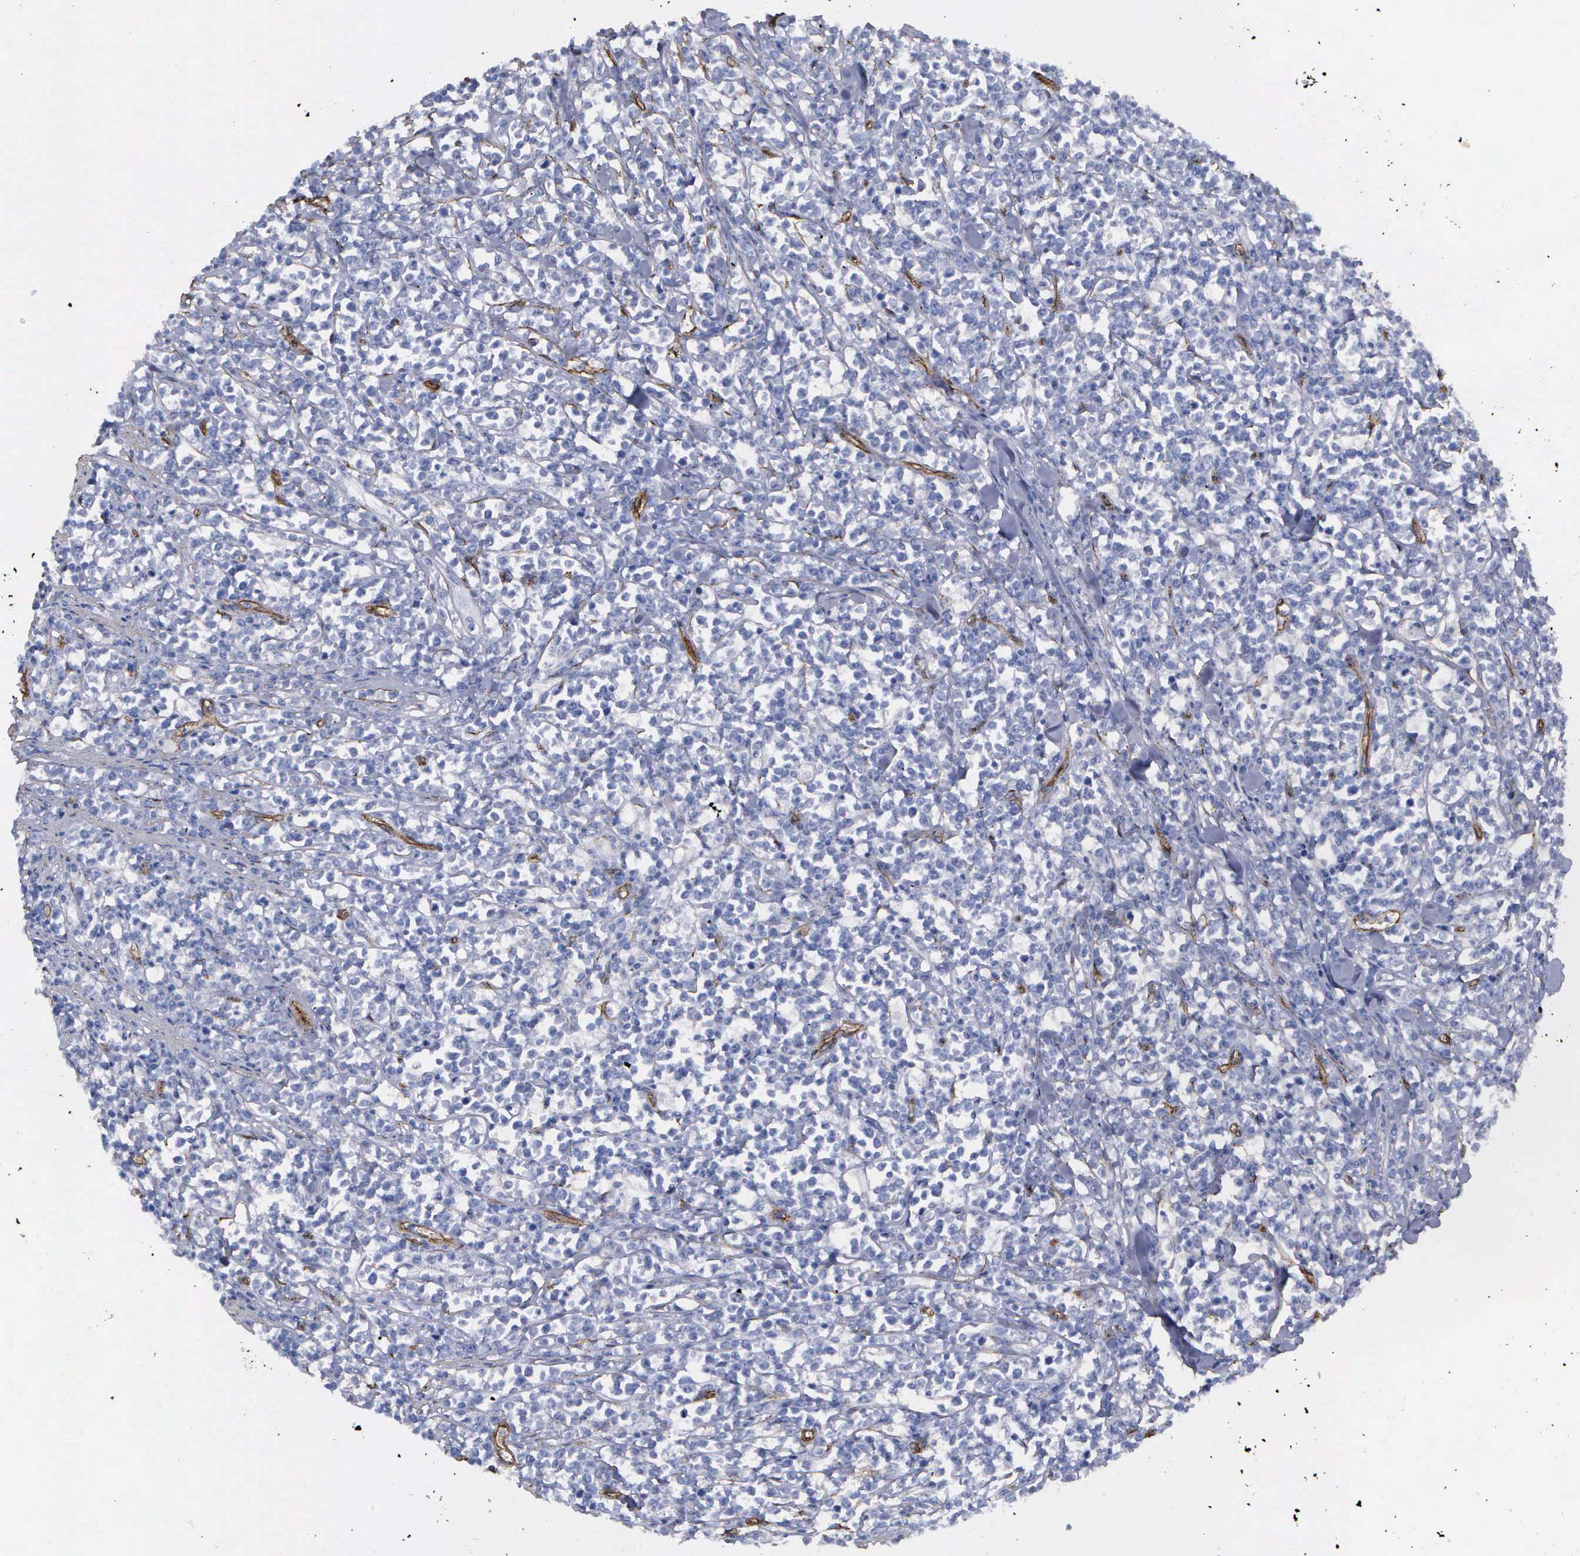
{"staining": {"intensity": "negative", "quantity": "none", "location": "none"}, "tissue": "lymphoma", "cell_type": "Tumor cells", "image_type": "cancer", "snomed": [{"axis": "morphology", "description": "Malignant lymphoma, non-Hodgkin's type, High grade"}, {"axis": "topography", "description": "Small intestine"}, {"axis": "topography", "description": "Colon"}], "caption": "This is a photomicrograph of IHC staining of malignant lymphoma, non-Hodgkin's type (high-grade), which shows no expression in tumor cells. Nuclei are stained in blue.", "gene": "MAGEB10", "patient": {"sex": "male", "age": 8}}